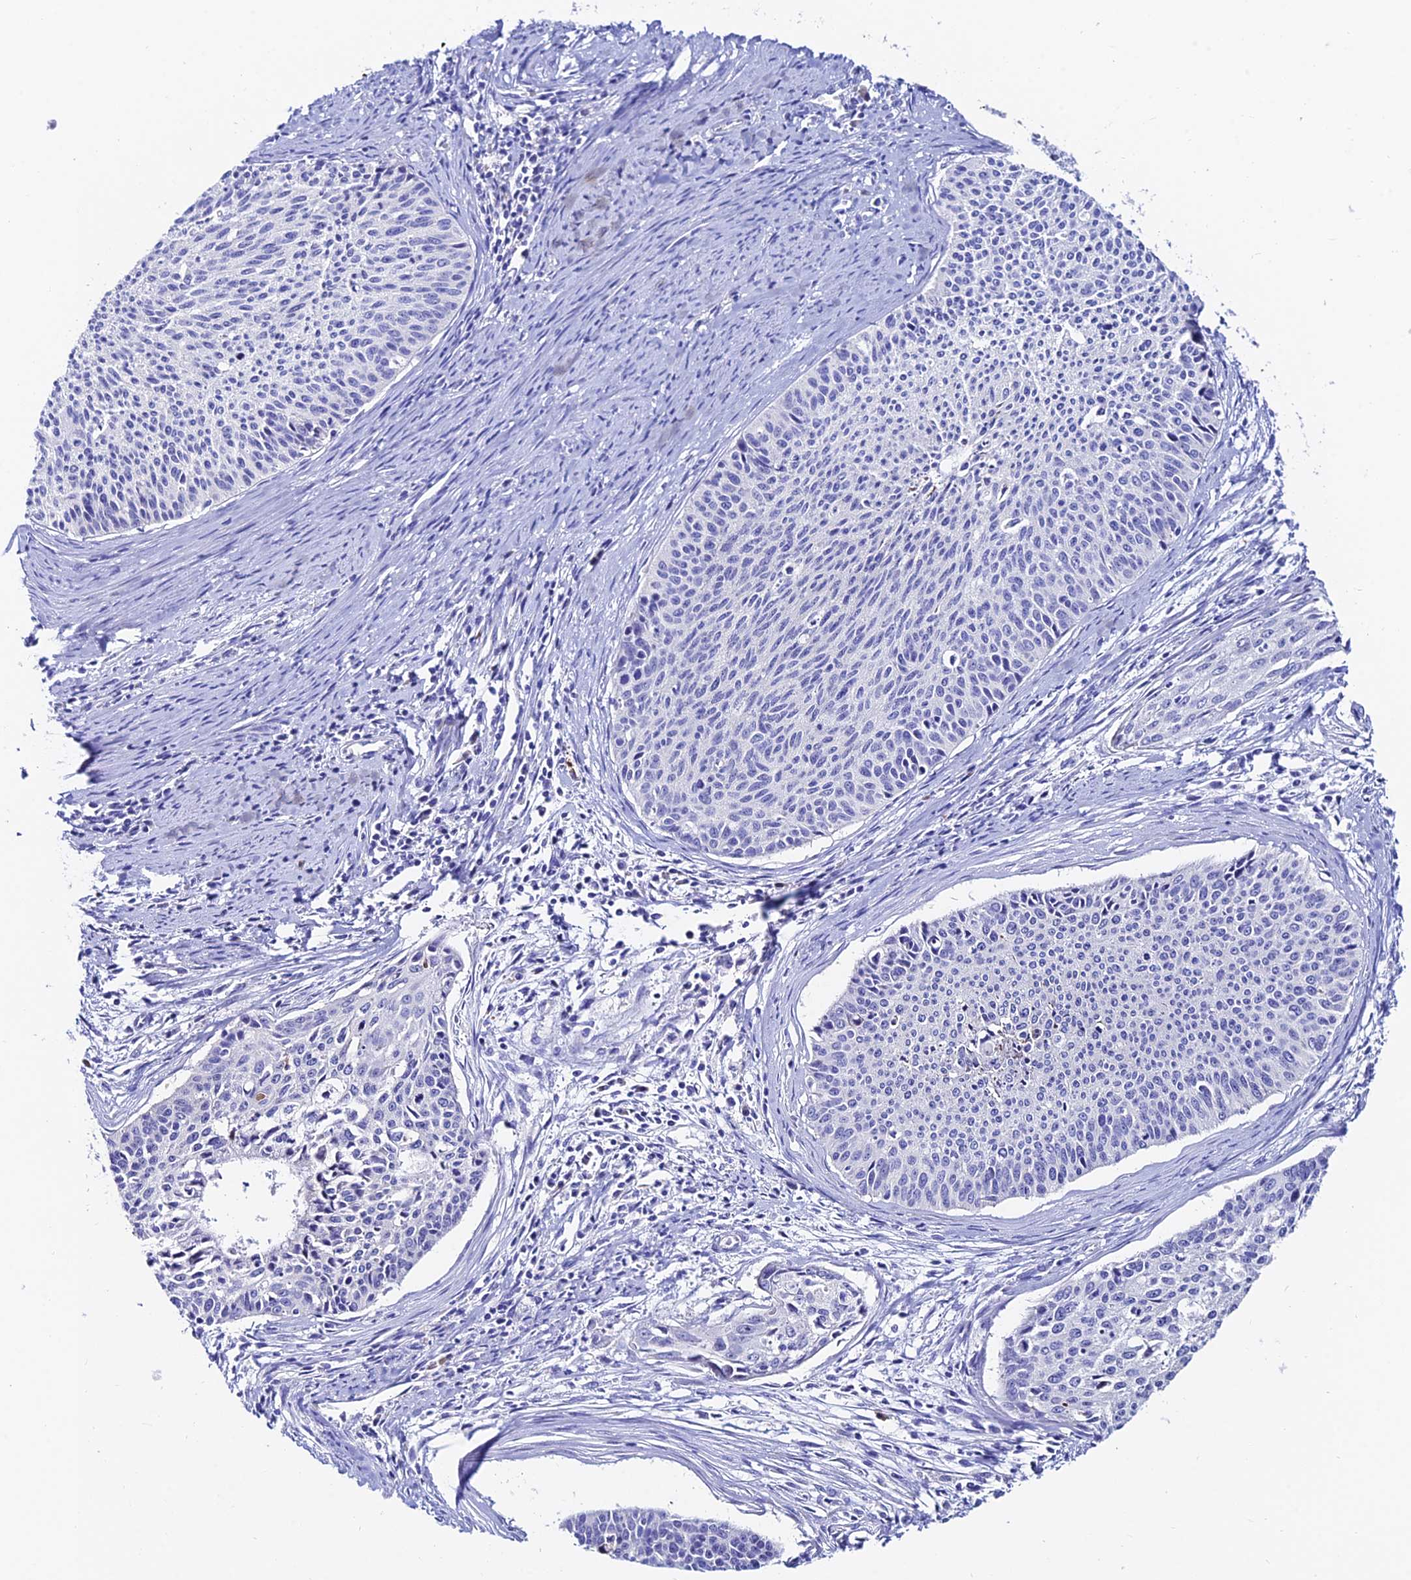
{"staining": {"intensity": "negative", "quantity": "none", "location": "none"}, "tissue": "cervical cancer", "cell_type": "Tumor cells", "image_type": "cancer", "snomed": [{"axis": "morphology", "description": "Squamous cell carcinoma, NOS"}, {"axis": "topography", "description": "Cervix"}], "caption": "Immunohistochemistry of cervical cancer (squamous cell carcinoma) demonstrates no staining in tumor cells.", "gene": "CEP41", "patient": {"sex": "female", "age": 55}}